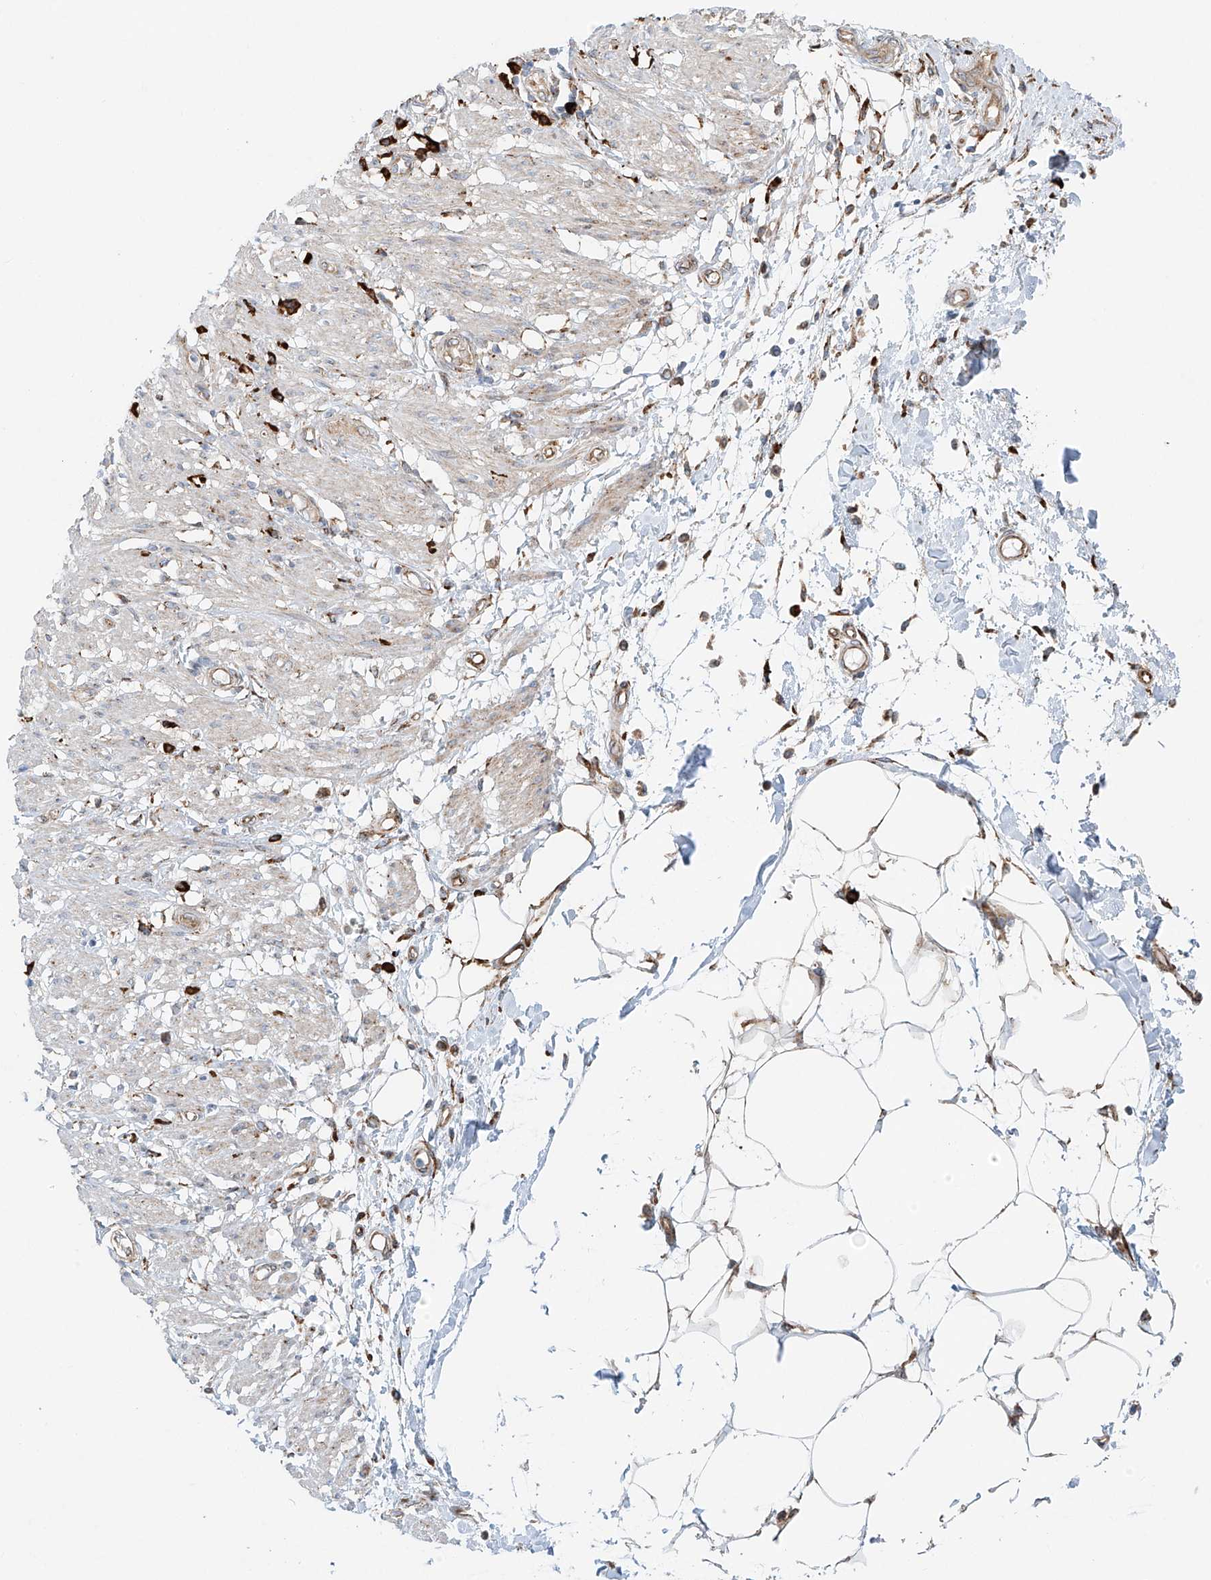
{"staining": {"intensity": "weak", "quantity": "25%-75%", "location": "cytoplasmic/membranous"}, "tissue": "smooth muscle", "cell_type": "Smooth muscle cells", "image_type": "normal", "snomed": [{"axis": "morphology", "description": "Normal tissue, NOS"}, {"axis": "morphology", "description": "Adenocarcinoma, NOS"}, {"axis": "topography", "description": "Smooth muscle"}, {"axis": "topography", "description": "Colon"}], "caption": "Protein staining by immunohistochemistry (IHC) reveals weak cytoplasmic/membranous expression in approximately 25%-75% of smooth muscle cells in benign smooth muscle.", "gene": "EIPR1", "patient": {"sex": "male", "age": 14}}